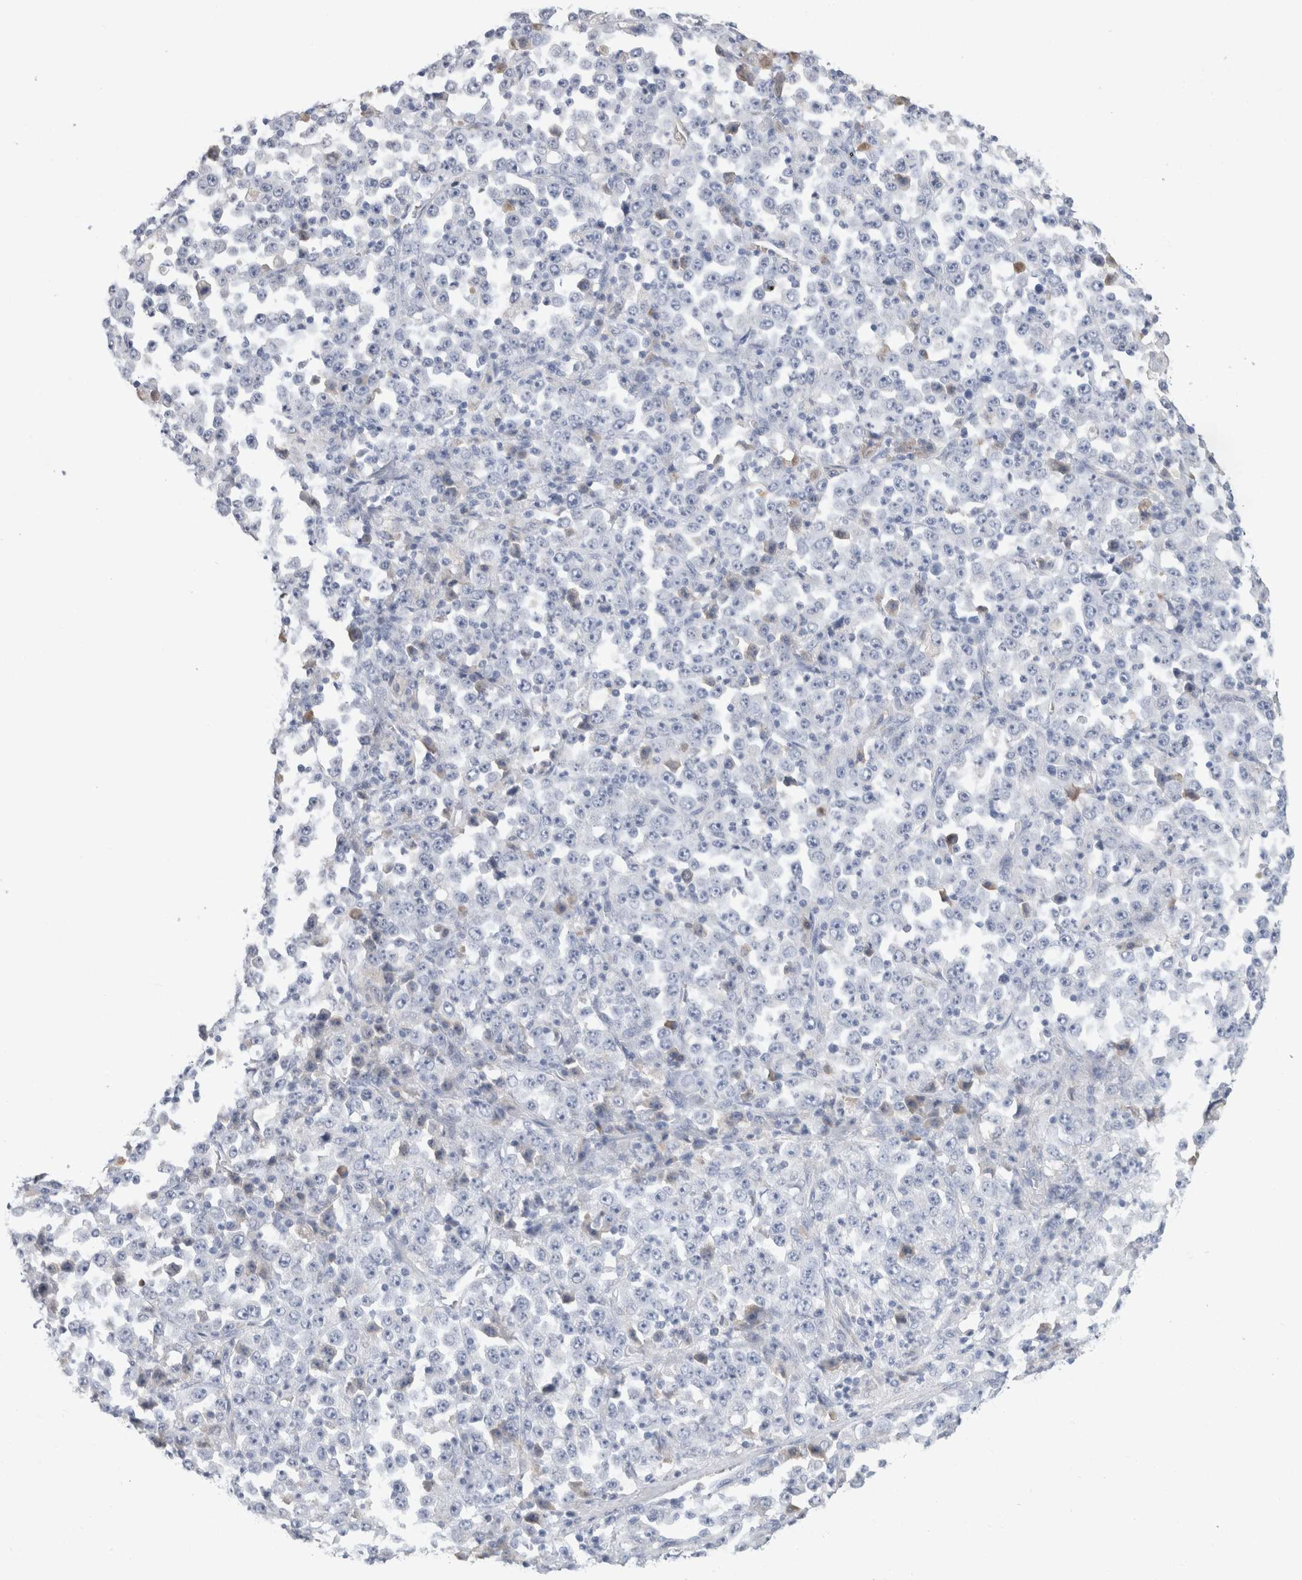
{"staining": {"intensity": "negative", "quantity": "none", "location": "none"}, "tissue": "stomach cancer", "cell_type": "Tumor cells", "image_type": "cancer", "snomed": [{"axis": "morphology", "description": "Normal tissue, NOS"}, {"axis": "morphology", "description": "Adenocarcinoma, NOS"}, {"axis": "topography", "description": "Stomach, upper"}, {"axis": "topography", "description": "Stomach"}], "caption": "There is no significant staining in tumor cells of stomach adenocarcinoma.", "gene": "SCGB1A1", "patient": {"sex": "male", "age": 59}}